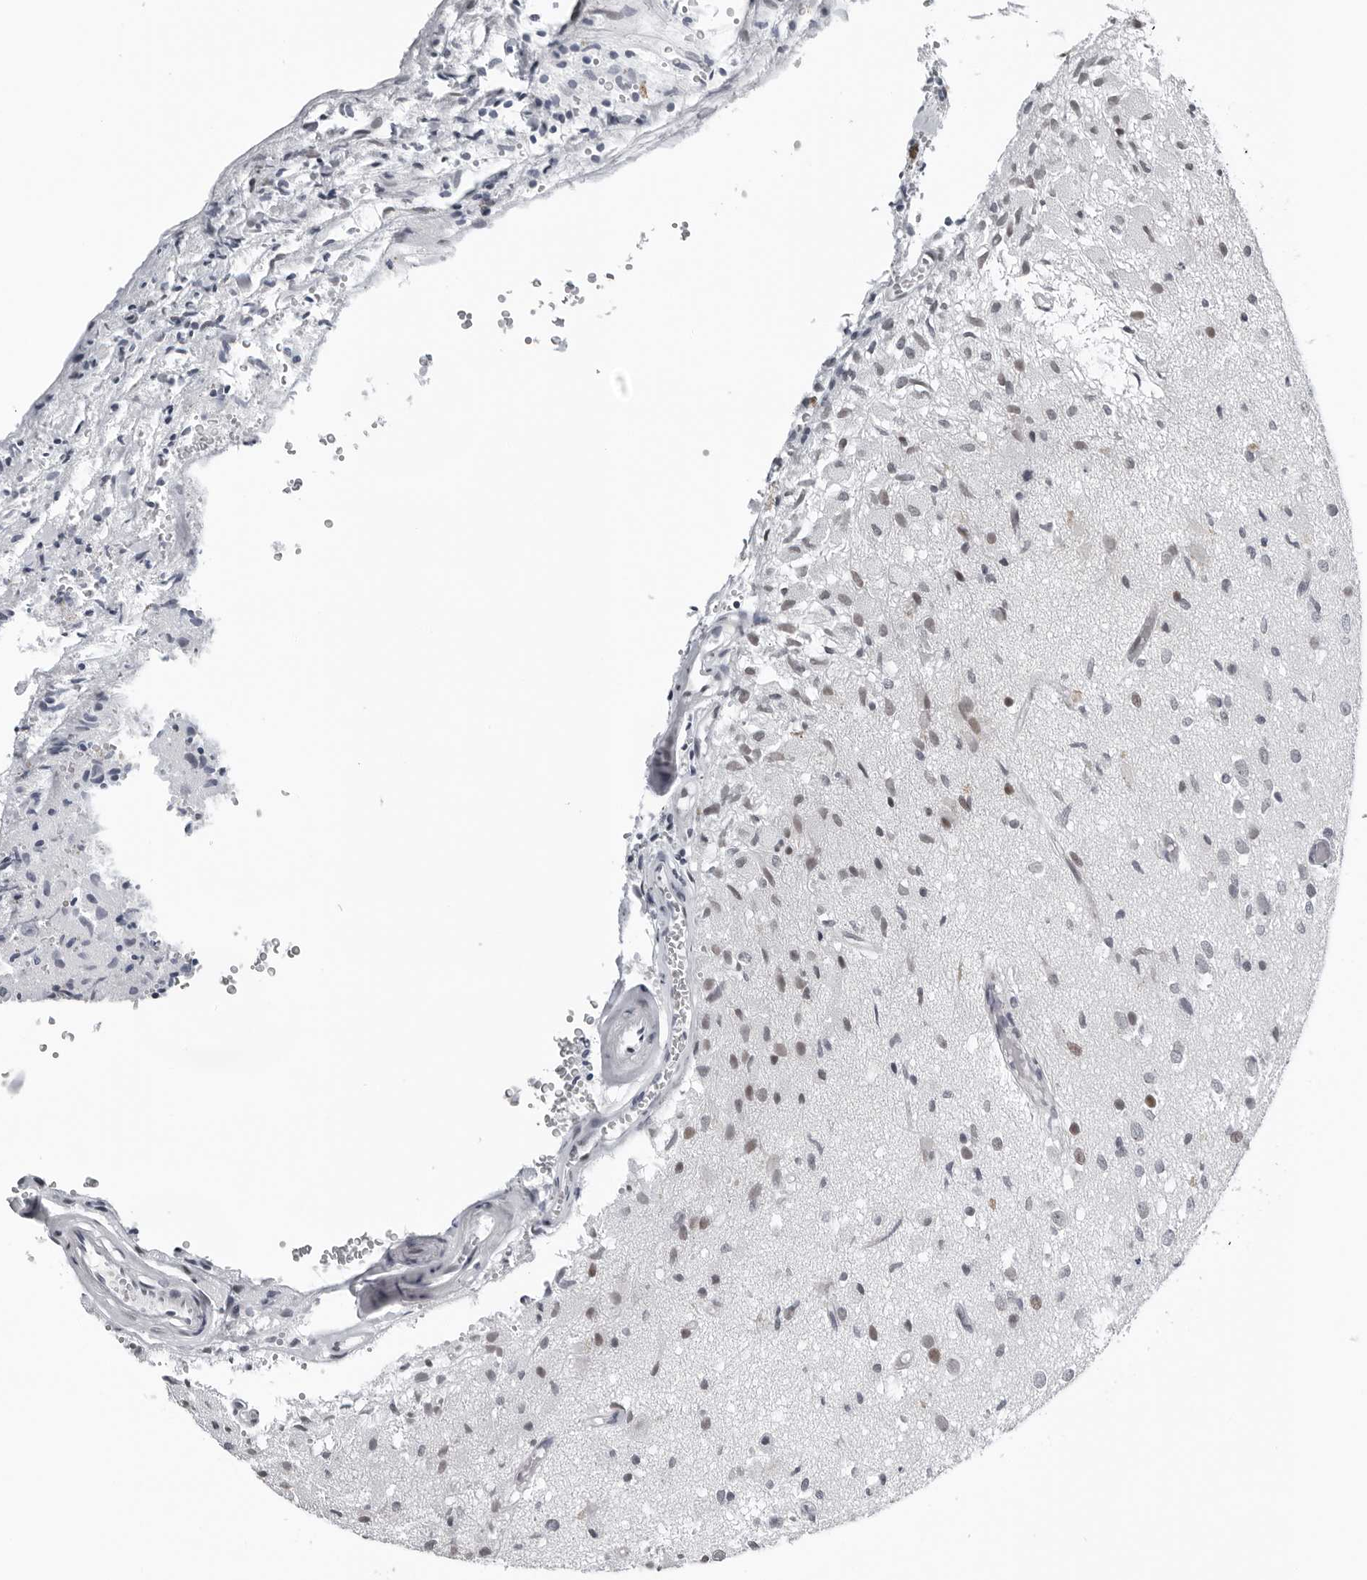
{"staining": {"intensity": "weak", "quantity": "<25%", "location": "nuclear"}, "tissue": "glioma", "cell_type": "Tumor cells", "image_type": "cancer", "snomed": [{"axis": "morphology", "description": "Normal tissue, NOS"}, {"axis": "morphology", "description": "Glioma, malignant, High grade"}, {"axis": "topography", "description": "Cerebral cortex"}], "caption": "Immunohistochemistry of human malignant glioma (high-grade) demonstrates no positivity in tumor cells. Brightfield microscopy of immunohistochemistry (IHC) stained with DAB (brown) and hematoxylin (blue), captured at high magnification.", "gene": "PPP1R42", "patient": {"sex": "male", "age": 77}}